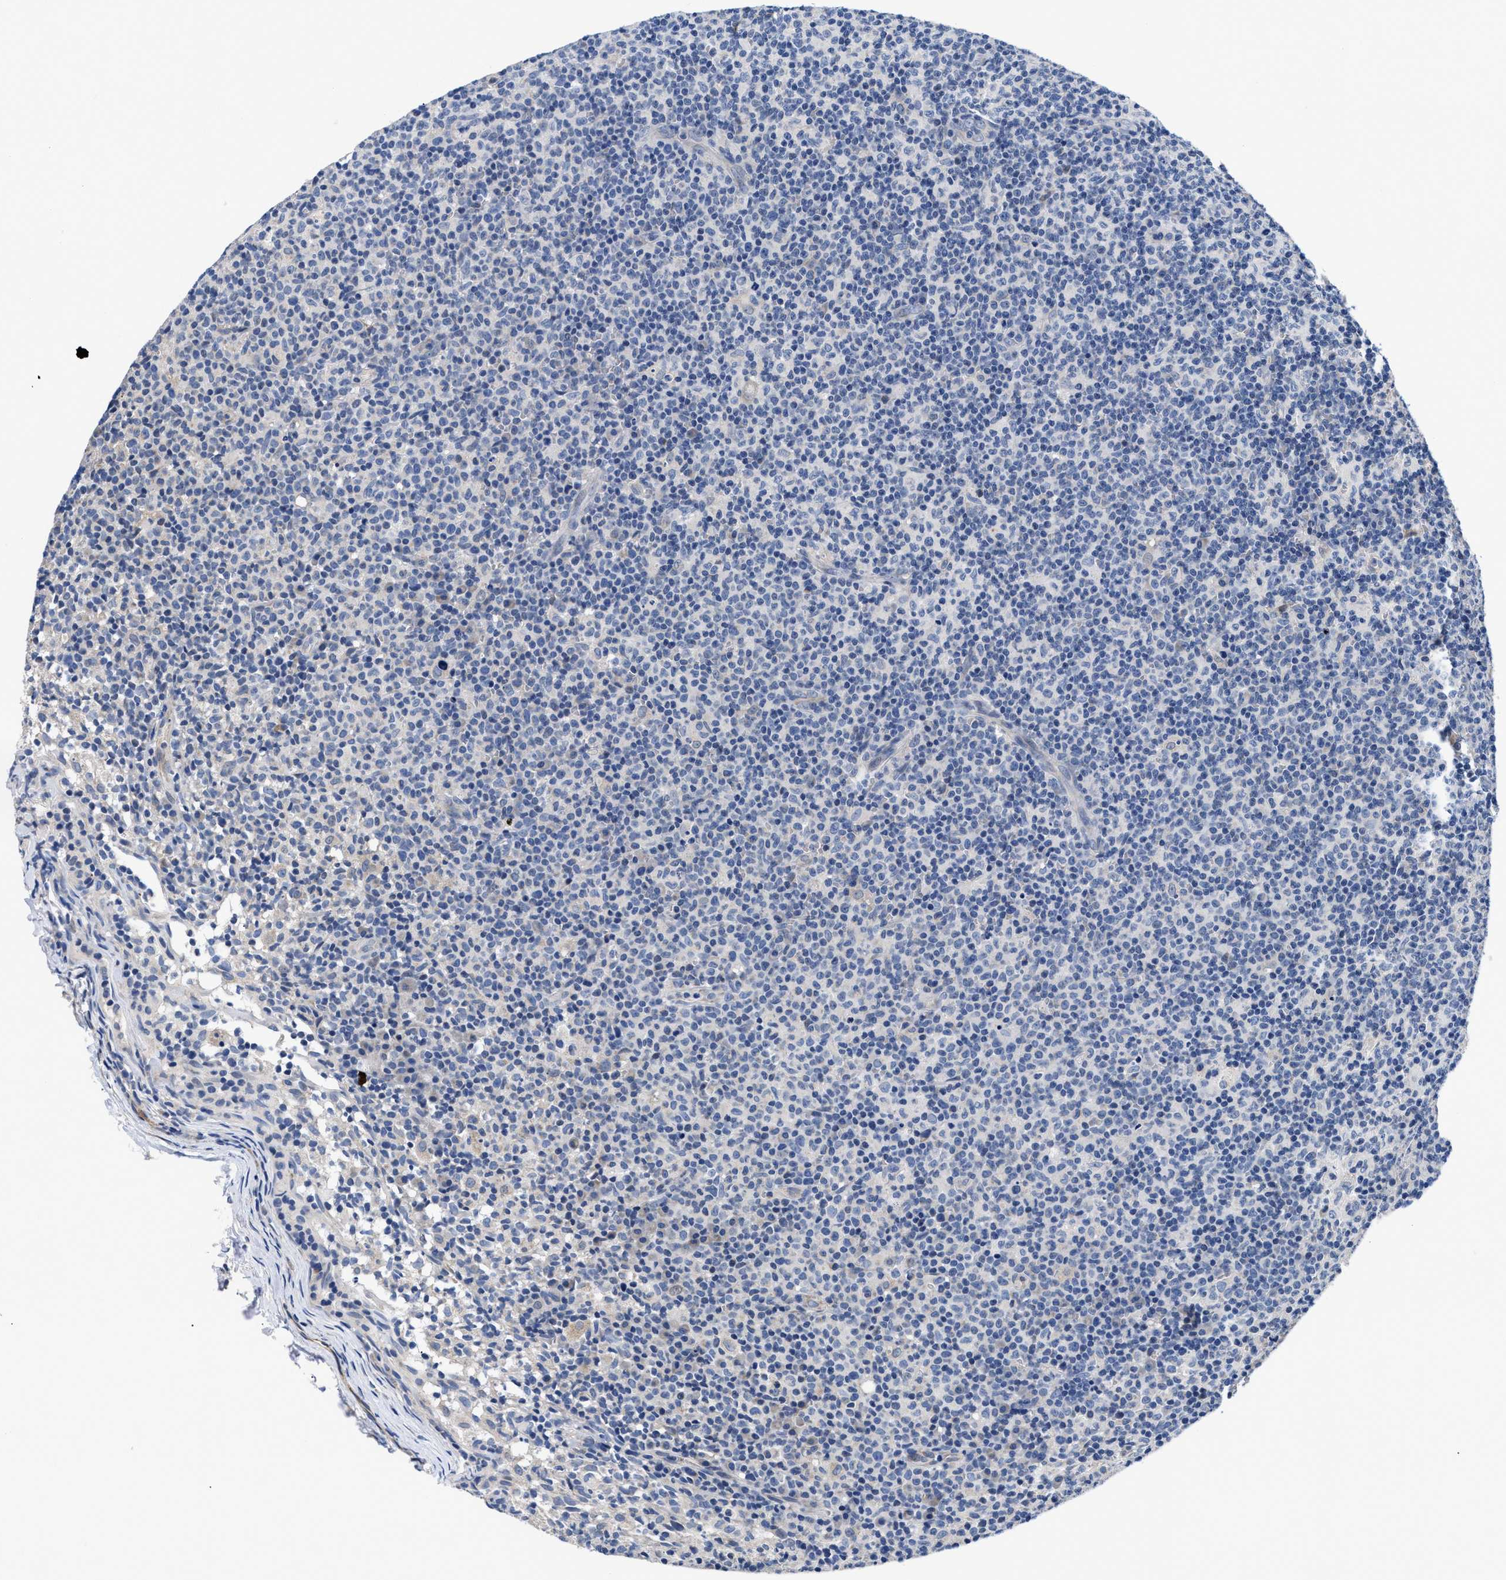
{"staining": {"intensity": "negative", "quantity": "none", "location": "none"}, "tissue": "lymph node", "cell_type": "Germinal center cells", "image_type": "normal", "snomed": [{"axis": "morphology", "description": "Normal tissue, NOS"}, {"axis": "morphology", "description": "Inflammation, NOS"}, {"axis": "topography", "description": "Lymph node"}], "caption": "Germinal center cells are negative for protein expression in unremarkable human lymph node. Nuclei are stained in blue.", "gene": "RINT1", "patient": {"sex": "male", "age": 55}}